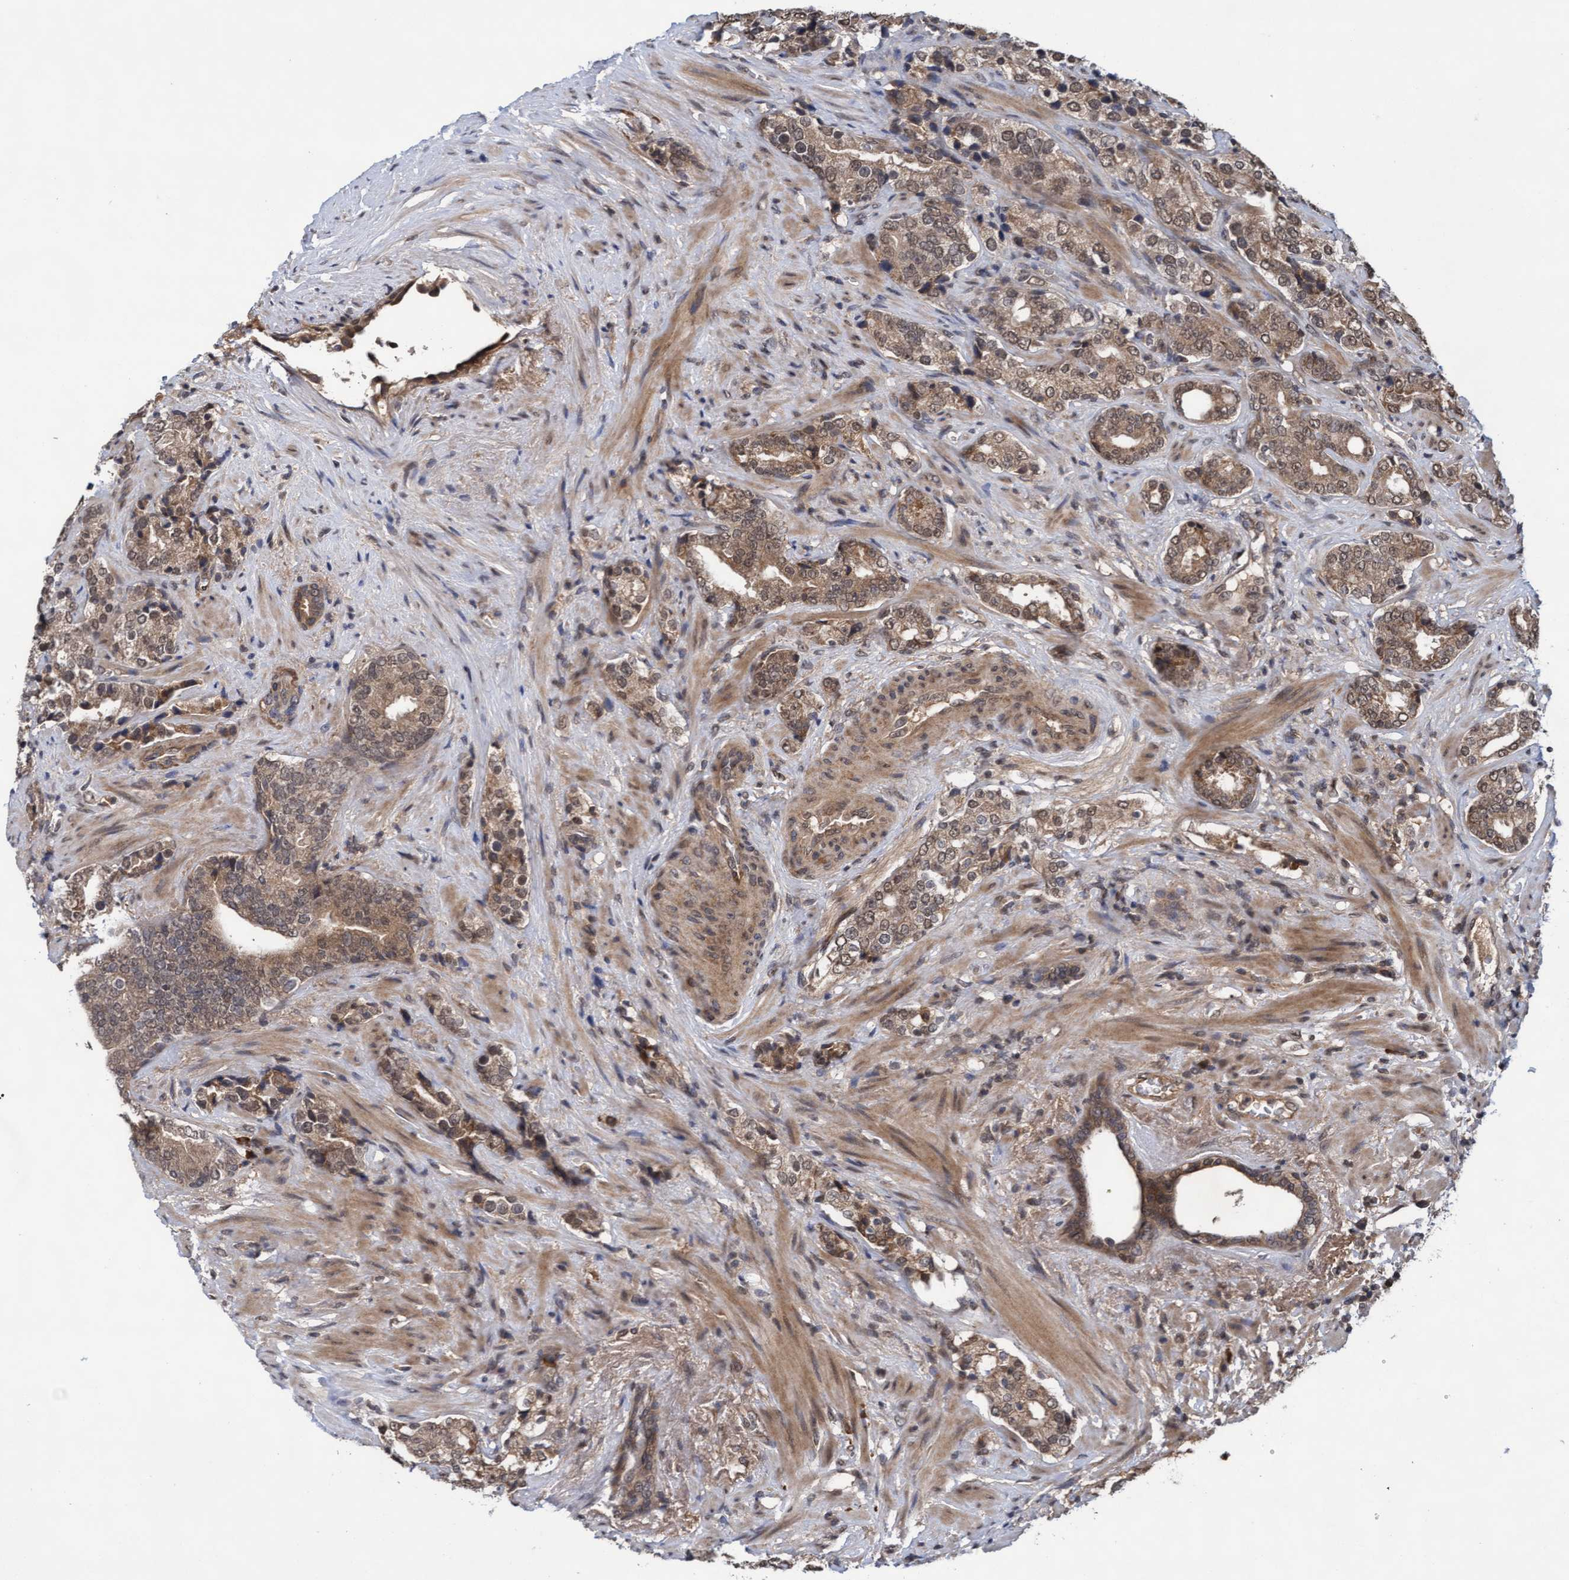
{"staining": {"intensity": "moderate", "quantity": ">75%", "location": "cytoplasmic/membranous,nuclear"}, "tissue": "prostate cancer", "cell_type": "Tumor cells", "image_type": "cancer", "snomed": [{"axis": "morphology", "description": "Adenocarcinoma, High grade"}, {"axis": "topography", "description": "Prostate"}], "caption": "A photomicrograph of human prostate cancer (high-grade adenocarcinoma) stained for a protein shows moderate cytoplasmic/membranous and nuclear brown staining in tumor cells.", "gene": "WASF1", "patient": {"sex": "male", "age": 71}}